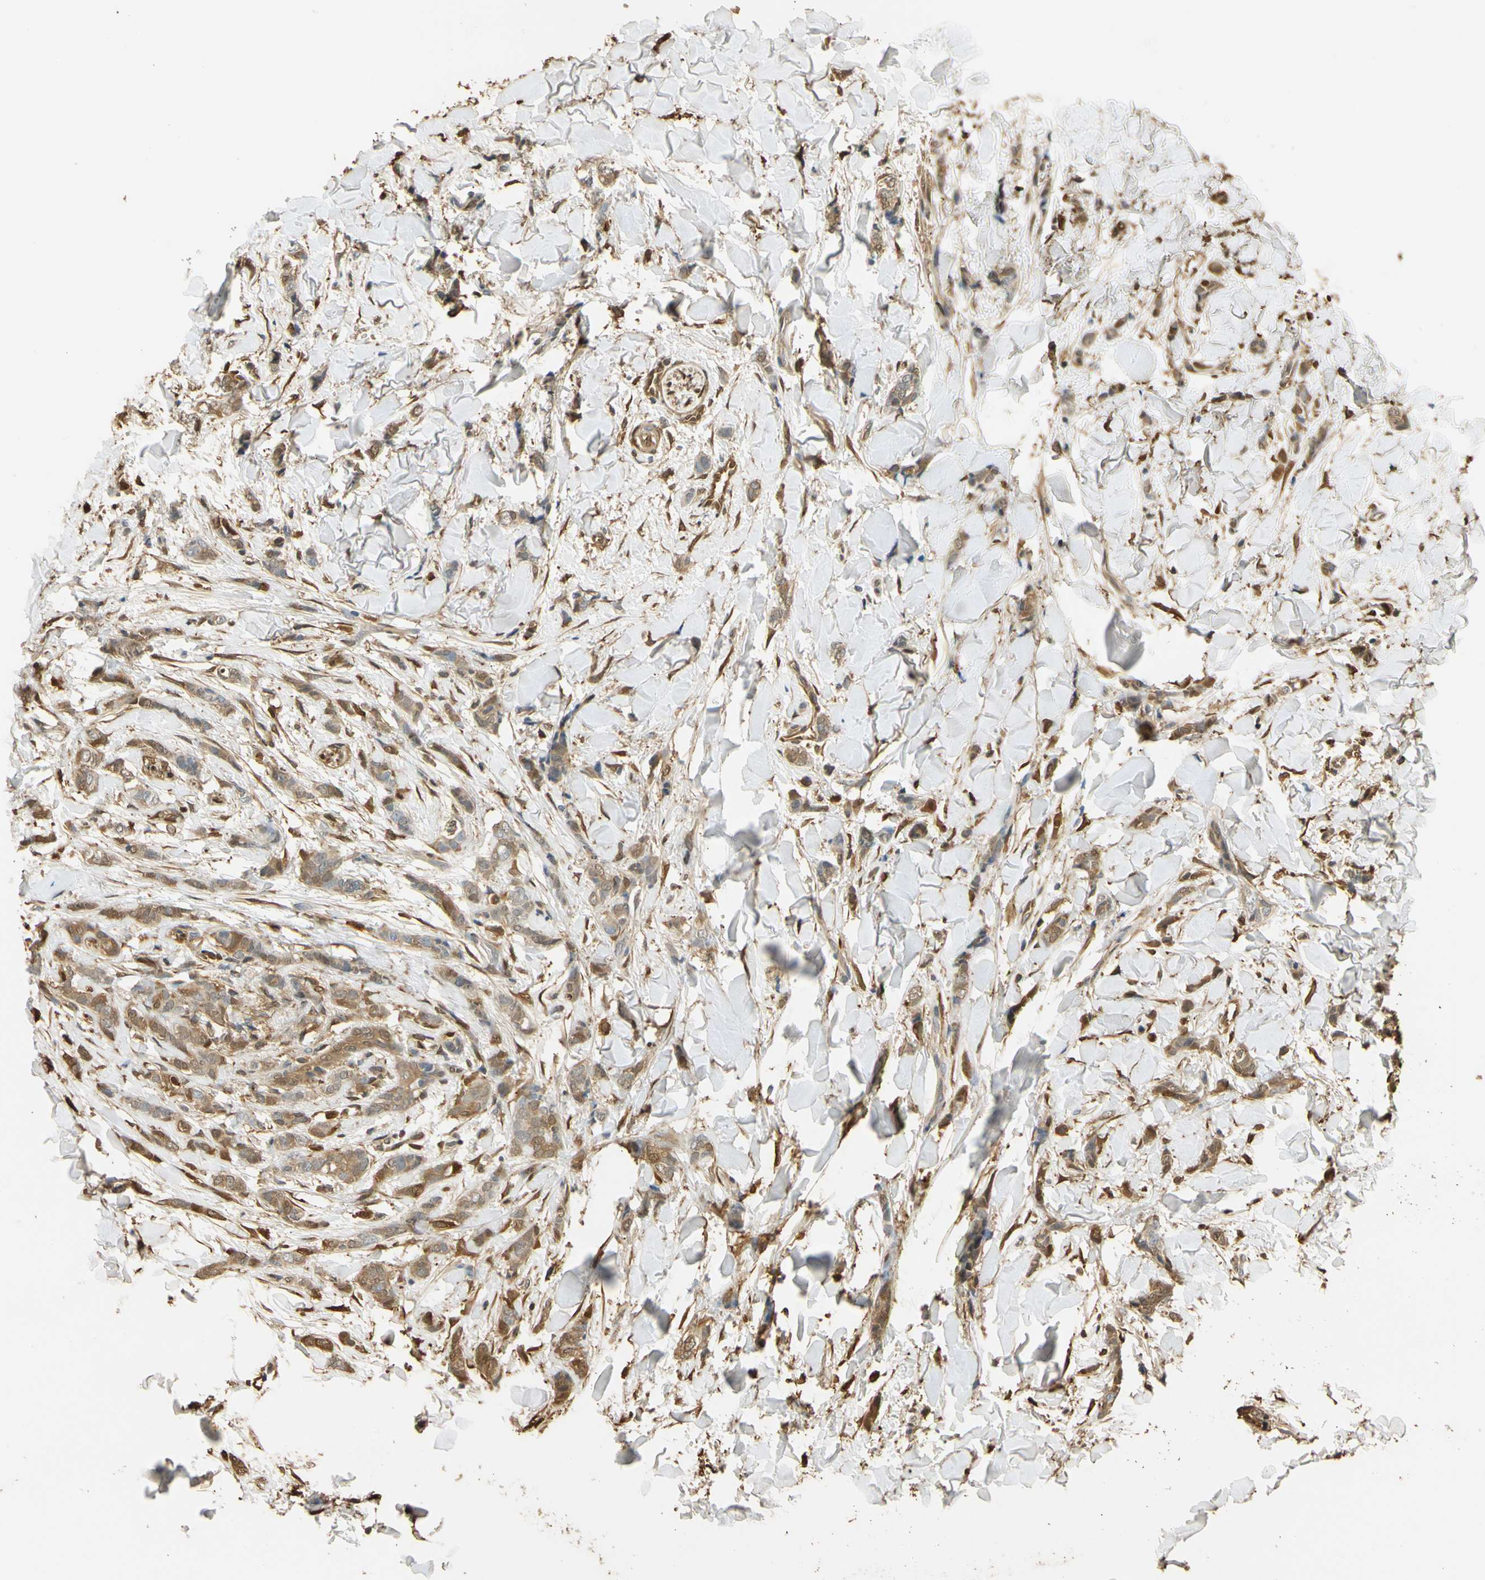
{"staining": {"intensity": "moderate", "quantity": "25%-75%", "location": "cytoplasmic/membranous"}, "tissue": "breast cancer", "cell_type": "Tumor cells", "image_type": "cancer", "snomed": [{"axis": "morphology", "description": "Lobular carcinoma"}, {"axis": "topography", "description": "Skin"}, {"axis": "topography", "description": "Breast"}], "caption": "Tumor cells display moderate cytoplasmic/membranous positivity in approximately 25%-75% of cells in breast lobular carcinoma.", "gene": "S100A6", "patient": {"sex": "female", "age": 46}}